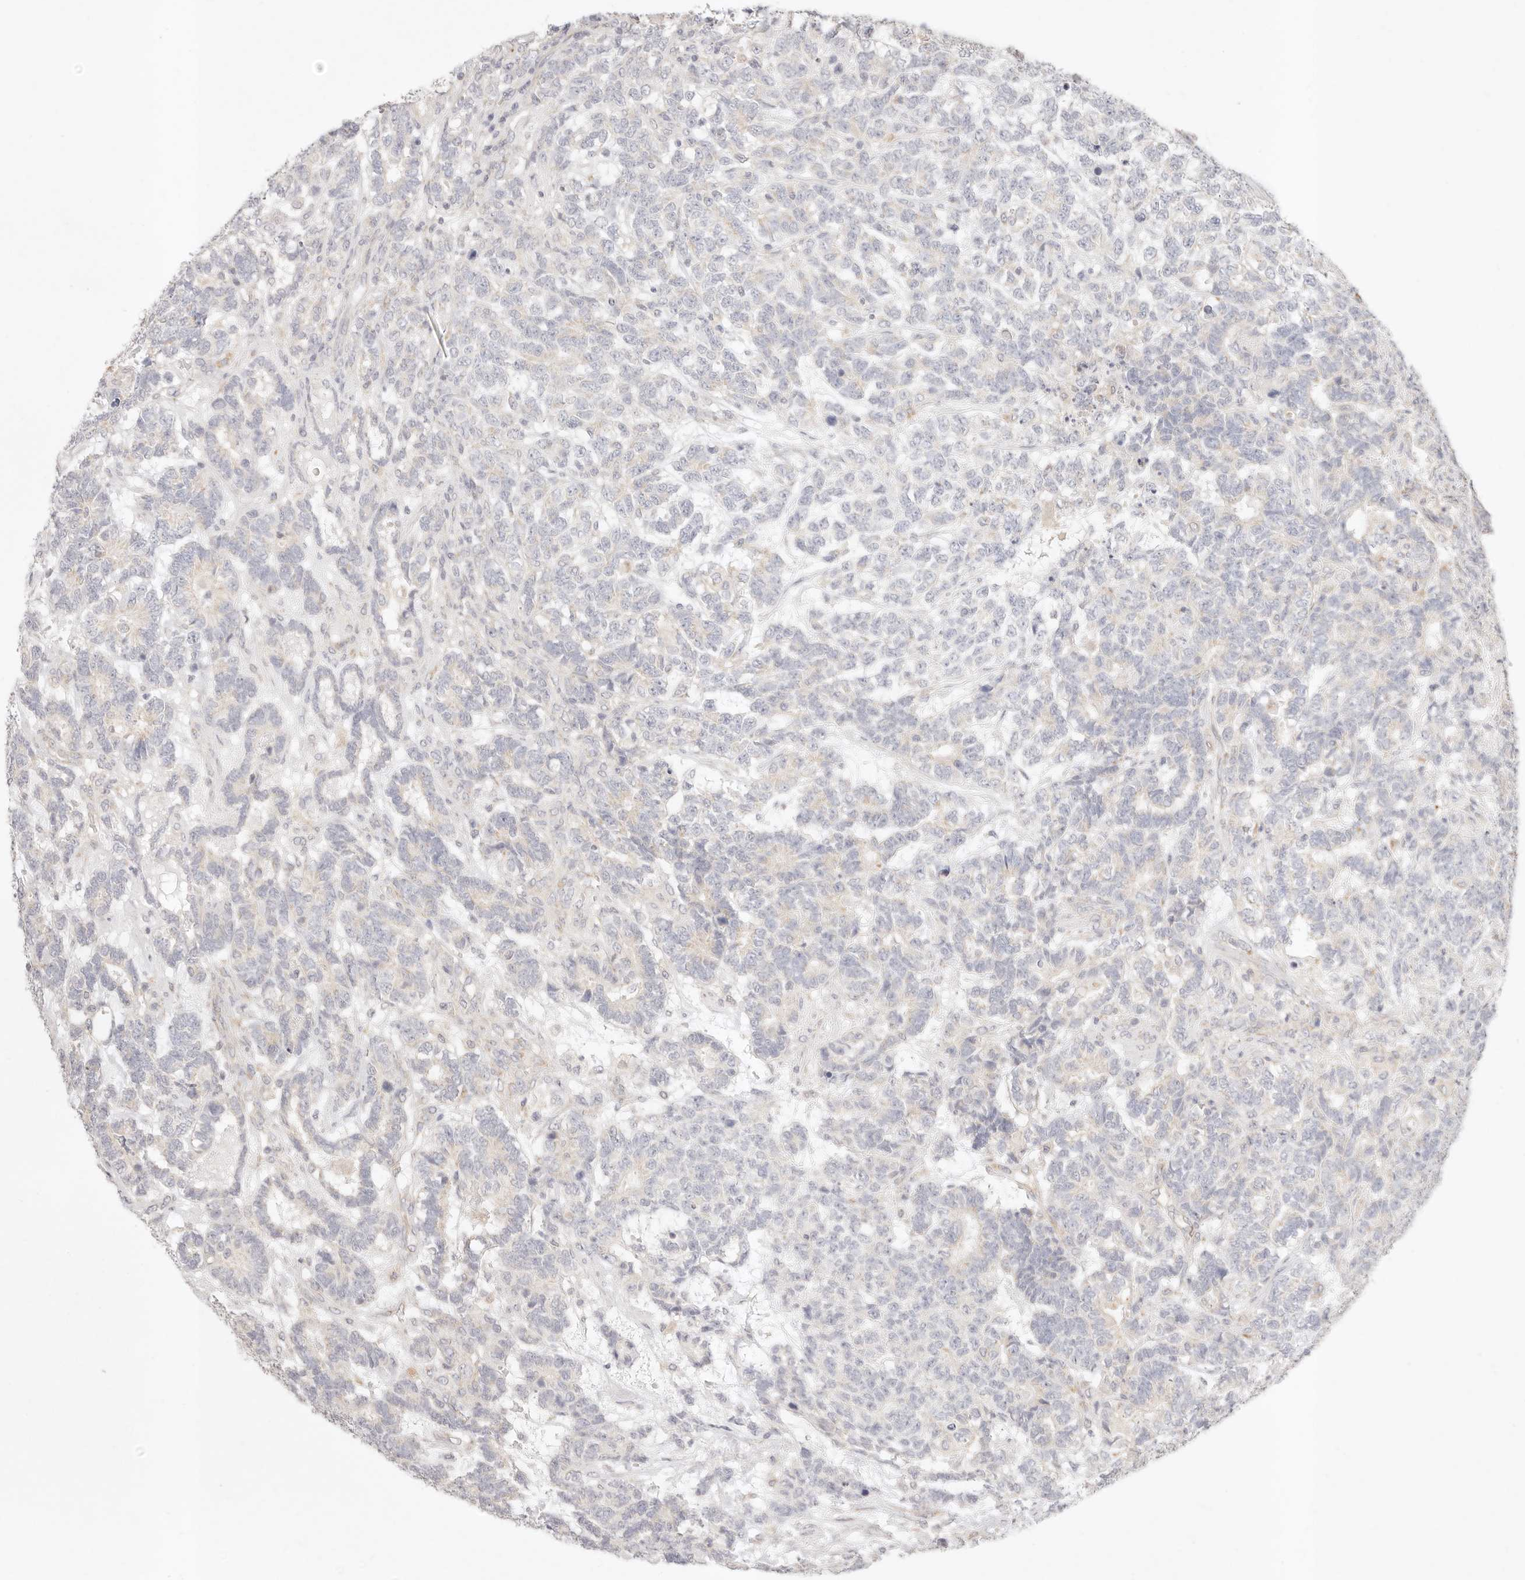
{"staining": {"intensity": "negative", "quantity": "none", "location": "none"}, "tissue": "testis cancer", "cell_type": "Tumor cells", "image_type": "cancer", "snomed": [{"axis": "morphology", "description": "Carcinoma, Embryonal, NOS"}, {"axis": "topography", "description": "Testis"}], "caption": "A photomicrograph of human testis embryonal carcinoma is negative for staining in tumor cells. (DAB IHC, high magnification).", "gene": "GPR156", "patient": {"sex": "male", "age": 26}}